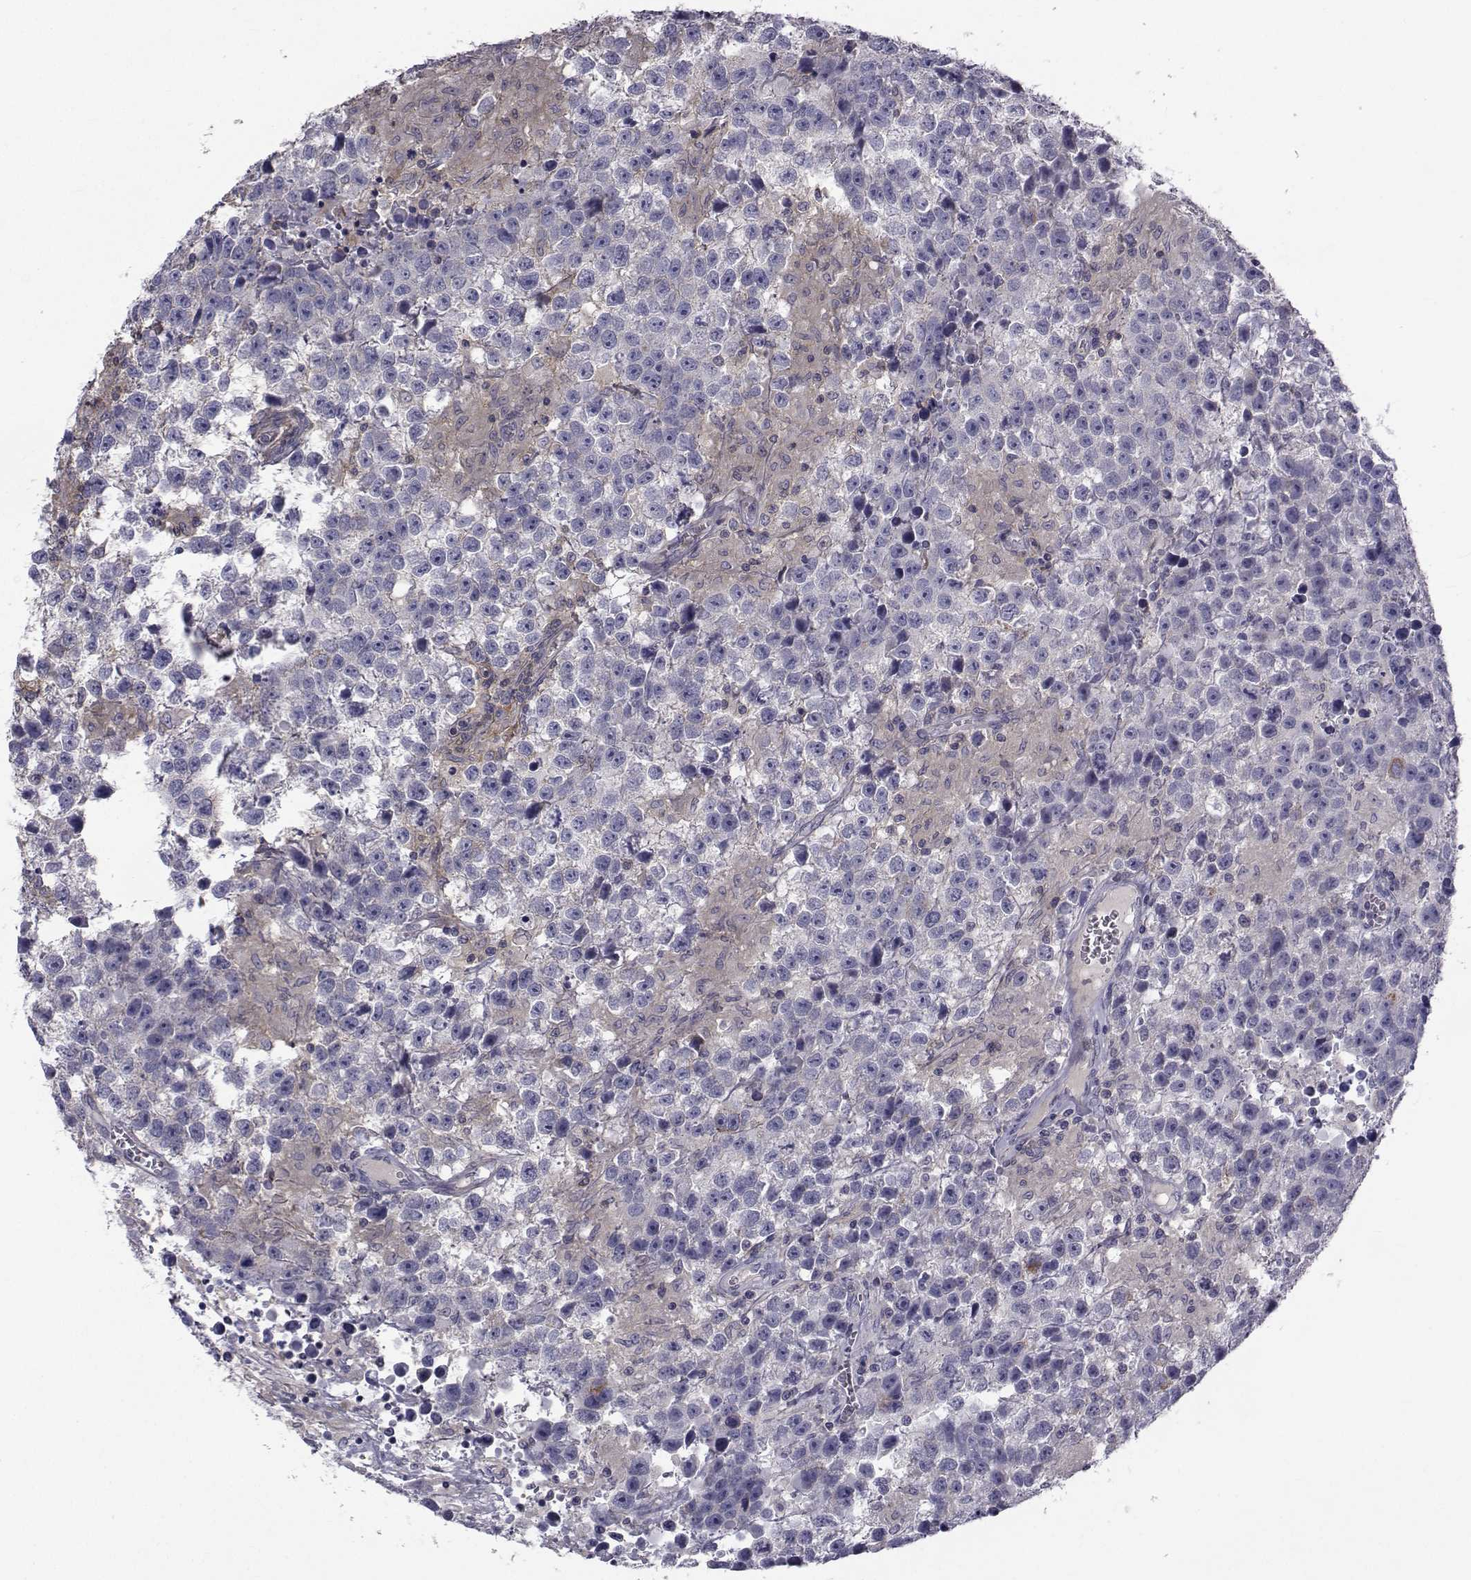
{"staining": {"intensity": "weak", "quantity": "25%-75%", "location": "cytoplasmic/membranous"}, "tissue": "testis cancer", "cell_type": "Tumor cells", "image_type": "cancer", "snomed": [{"axis": "morphology", "description": "Seminoma, NOS"}, {"axis": "topography", "description": "Testis"}], "caption": "High-magnification brightfield microscopy of testis cancer (seminoma) stained with DAB (3,3'-diaminobenzidine) (brown) and counterstained with hematoxylin (blue). tumor cells exhibit weak cytoplasmic/membranous expression is appreciated in about25%-75% of cells.", "gene": "FDXR", "patient": {"sex": "male", "age": 43}}